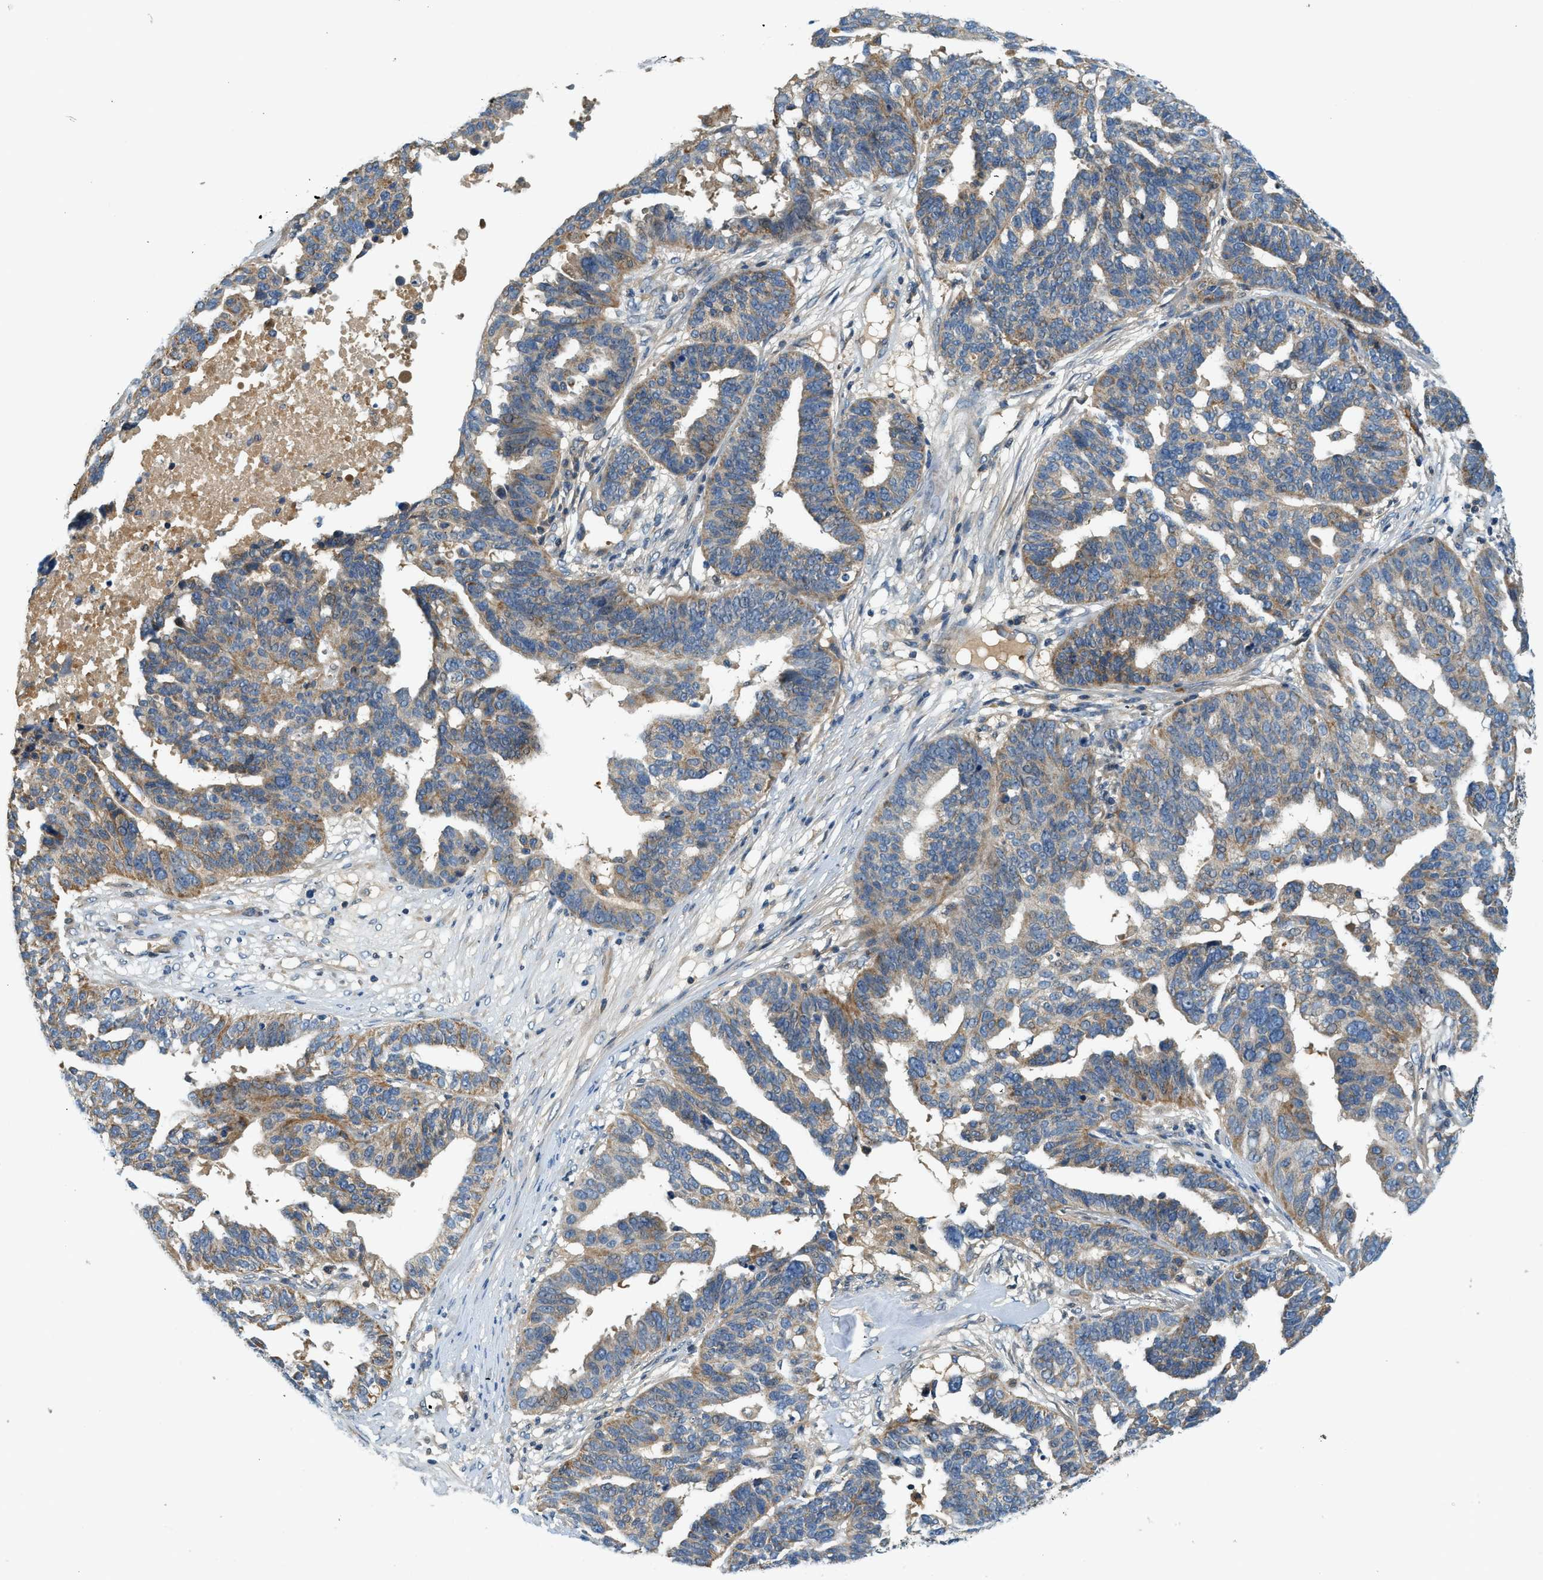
{"staining": {"intensity": "moderate", "quantity": "25%-75%", "location": "cytoplasmic/membranous"}, "tissue": "ovarian cancer", "cell_type": "Tumor cells", "image_type": "cancer", "snomed": [{"axis": "morphology", "description": "Cystadenocarcinoma, serous, NOS"}, {"axis": "topography", "description": "Ovary"}], "caption": "Ovarian cancer was stained to show a protein in brown. There is medium levels of moderate cytoplasmic/membranous positivity in about 25%-75% of tumor cells.", "gene": "KCNK1", "patient": {"sex": "female", "age": 59}}